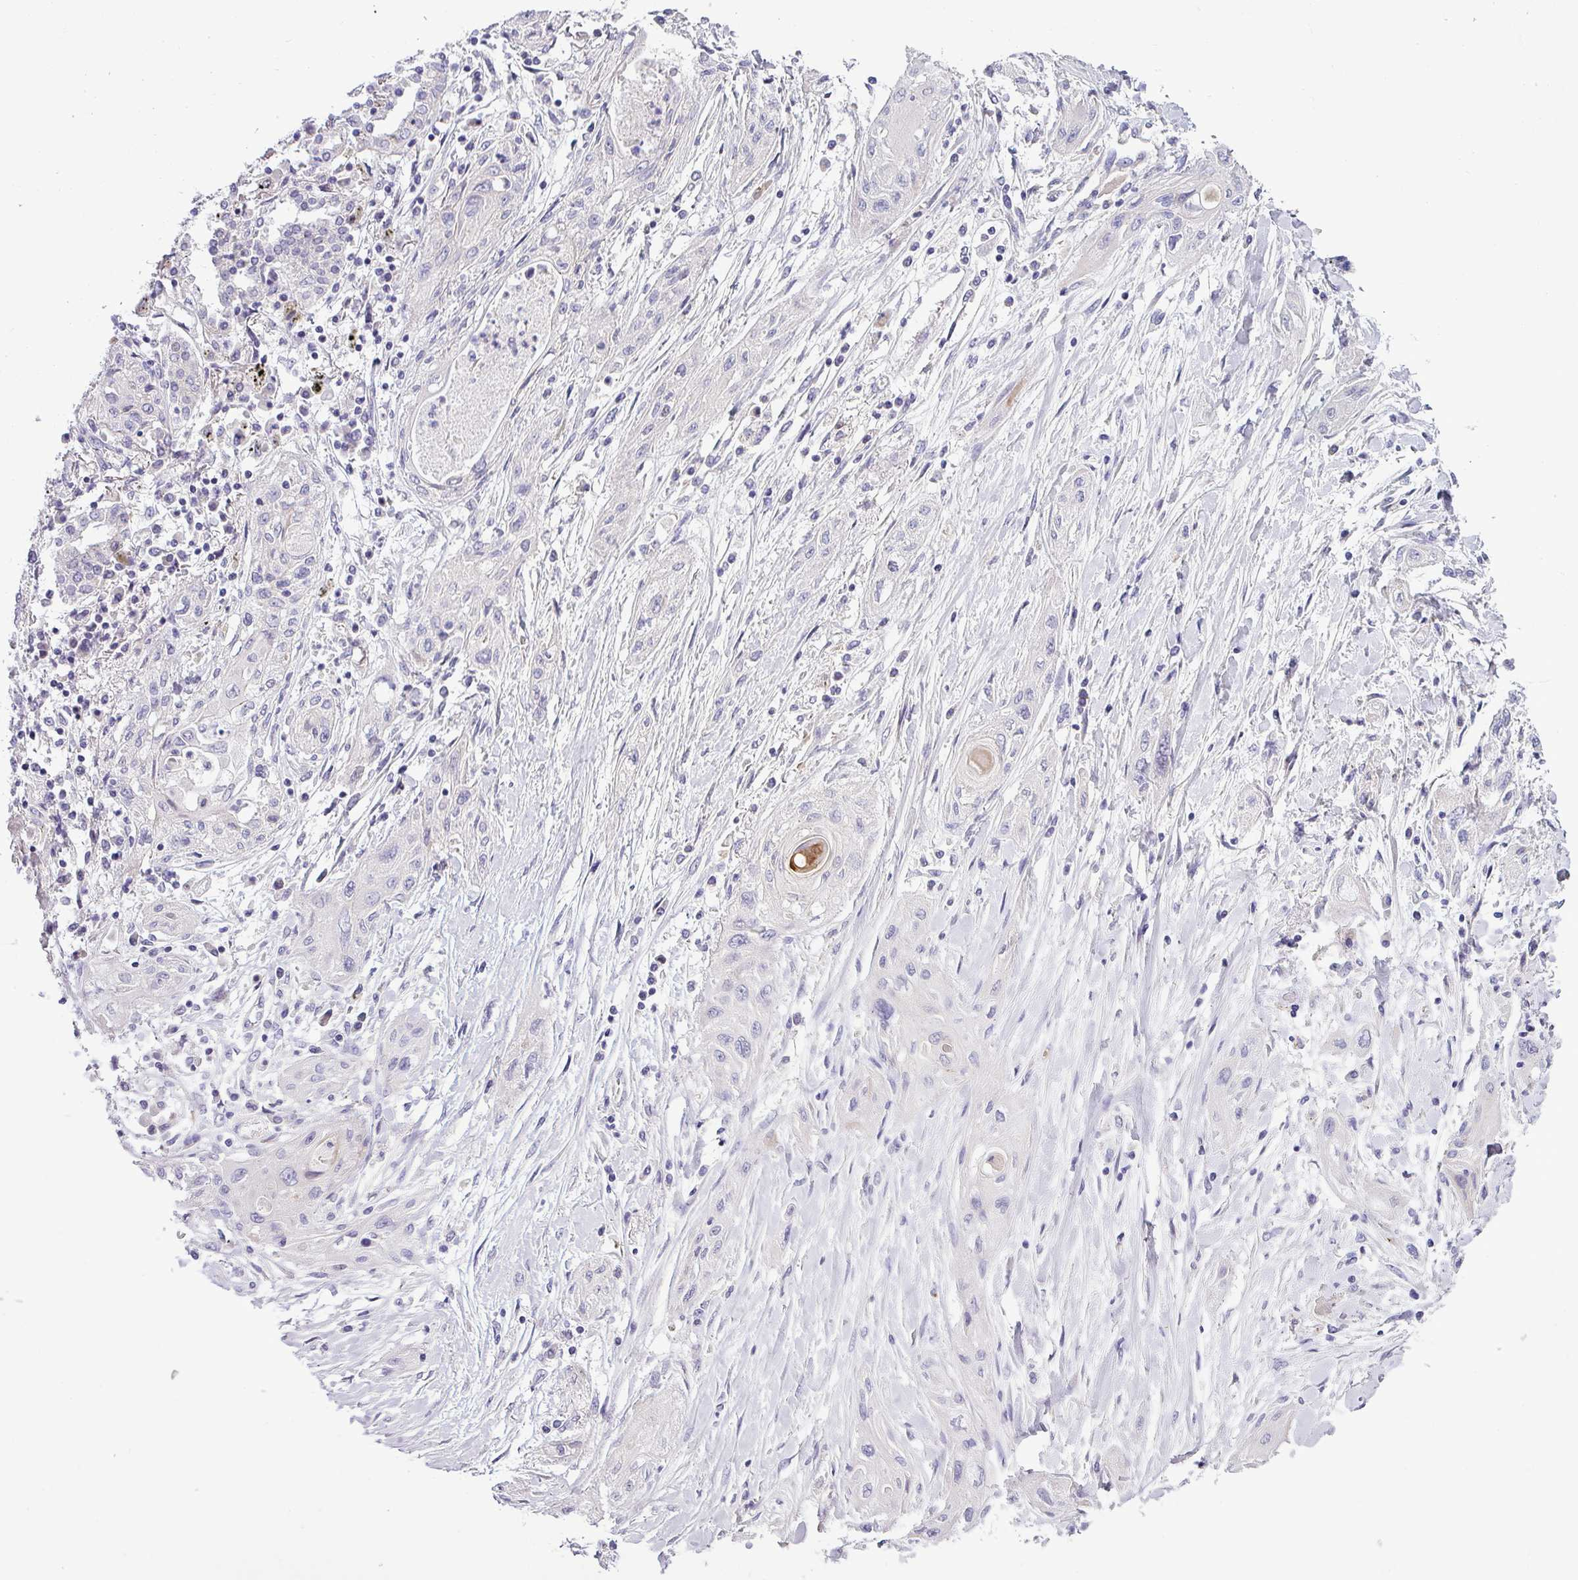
{"staining": {"intensity": "negative", "quantity": "none", "location": "none"}, "tissue": "lung cancer", "cell_type": "Tumor cells", "image_type": "cancer", "snomed": [{"axis": "morphology", "description": "Squamous cell carcinoma, NOS"}, {"axis": "topography", "description": "Lung"}], "caption": "Immunohistochemical staining of human lung cancer (squamous cell carcinoma) demonstrates no significant staining in tumor cells.", "gene": "ACAP3", "patient": {"sex": "female", "age": 47}}